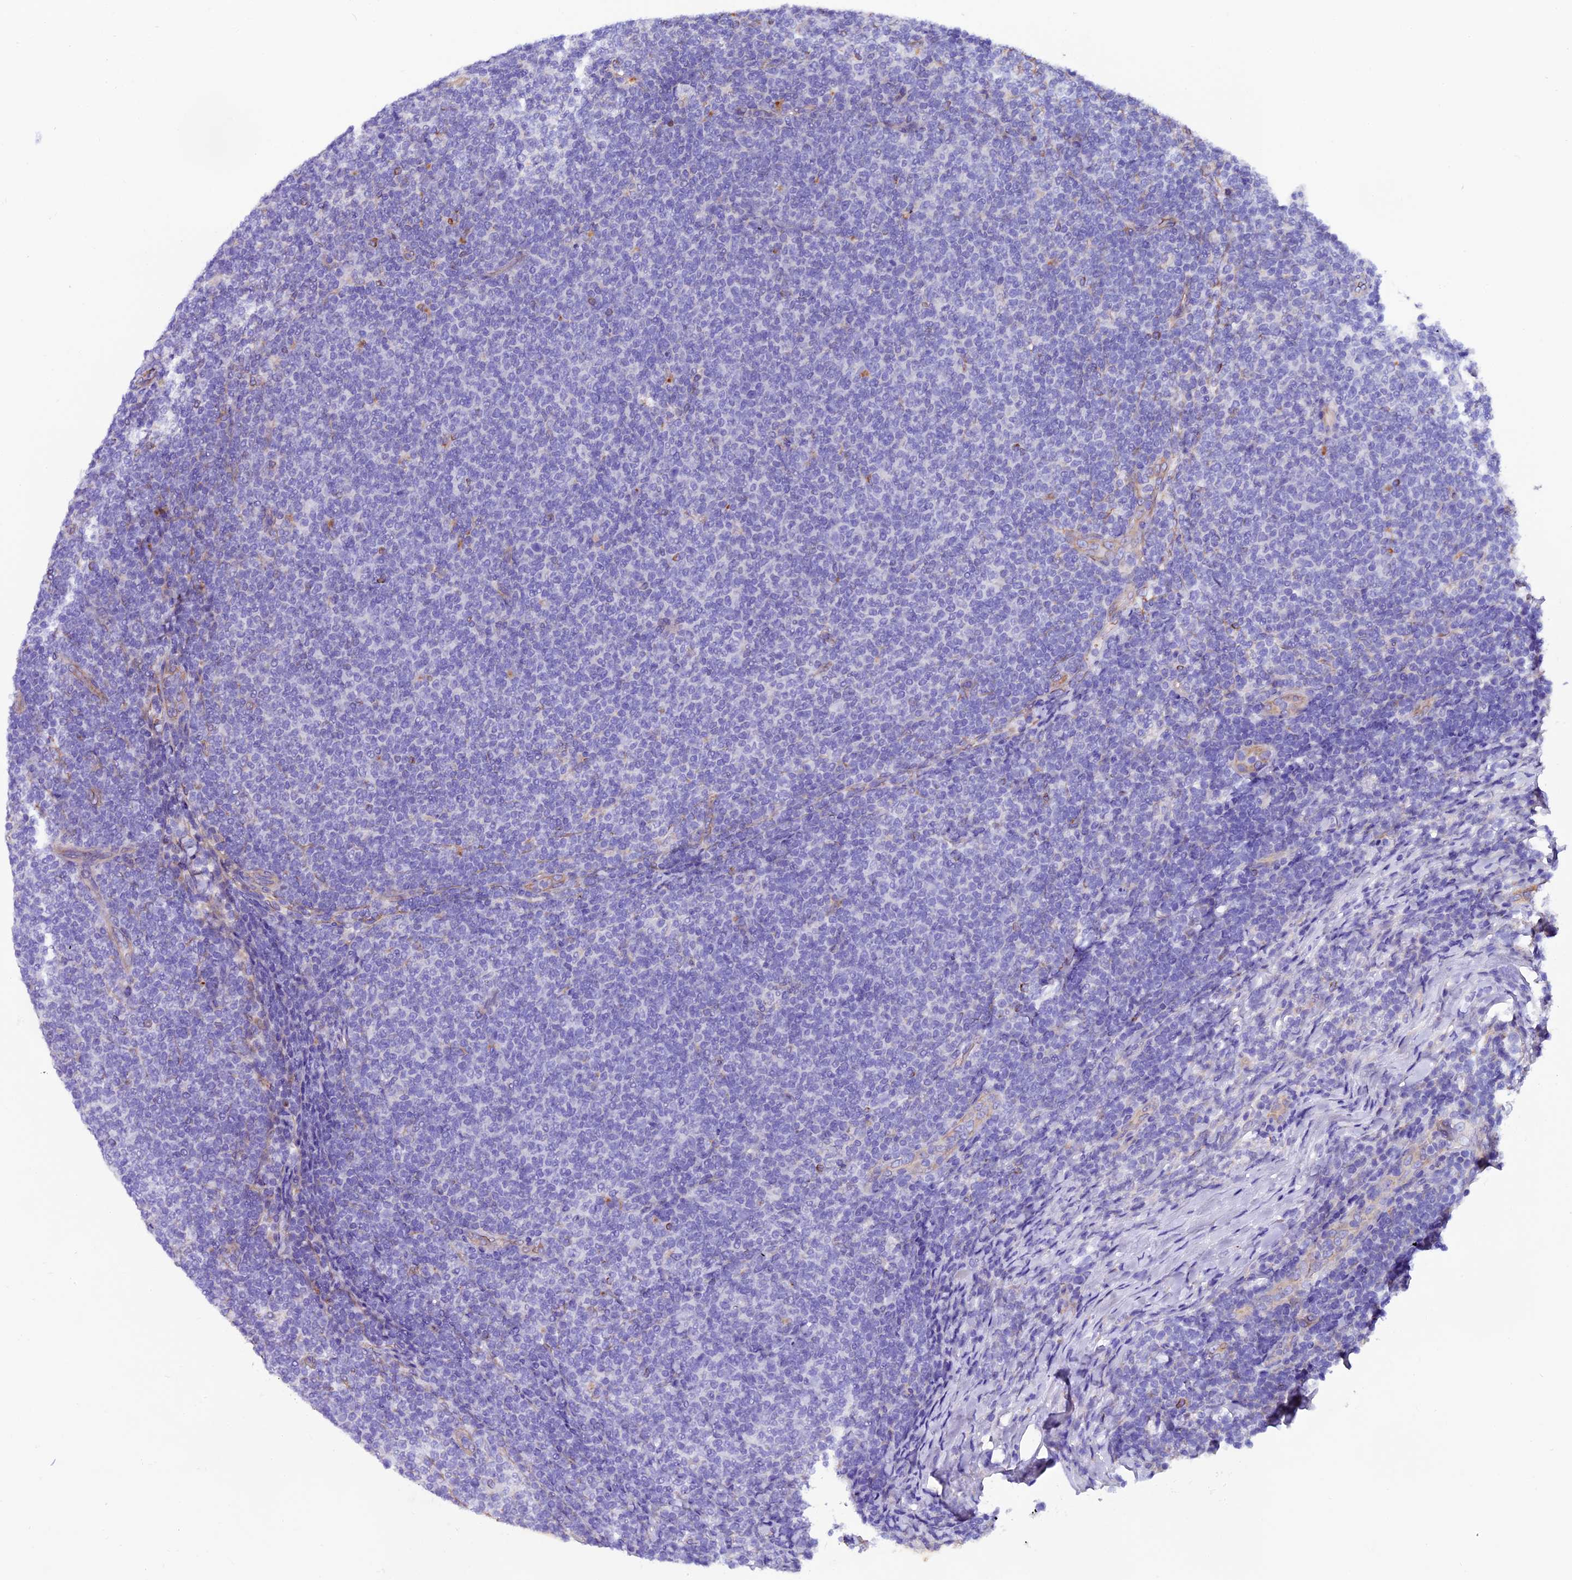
{"staining": {"intensity": "negative", "quantity": "none", "location": "none"}, "tissue": "lymphoma", "cell_type": "Tumor cells", "image_type": "cancer", "snomed": [{"axis": "morphology", "description": "Malignant lymphoma, non-Hodgkin's type, Low grade"}, {"axis": "topography", "description": "Lymph node"}], "caption": "Photomicrograph shows no protein expression in tumor cells of lymphoma tissue. (DAB immunohistochemistry visualized using brightfield microscopy, high magnification).", "gene": "CLN5", "patient": {"sex": "male", "age": 66}}